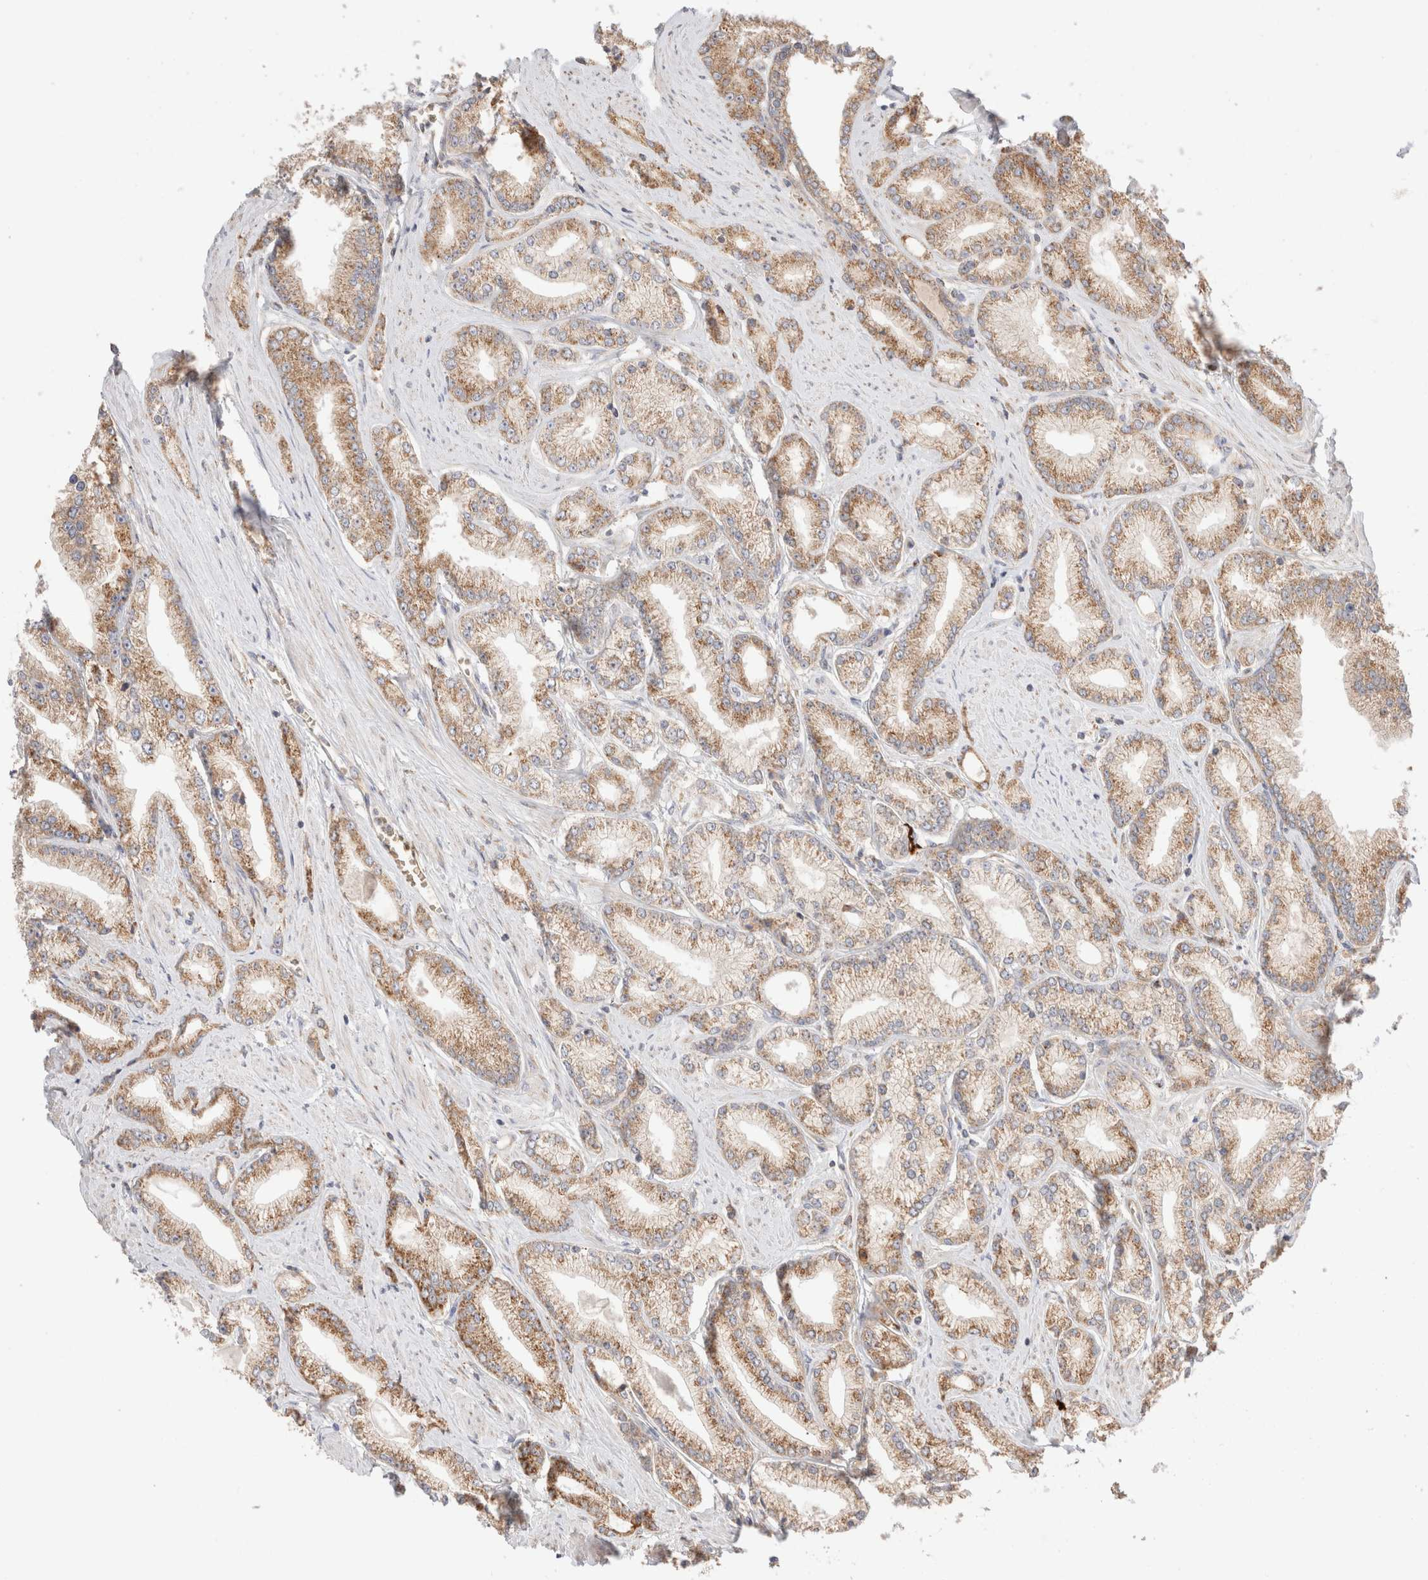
{"staining": {"intensity": "moderate", "quantity": ">75%", "location": "cytoplasmic/membranous"}, "tissue": "prostate cancer", "cell_type": "Tumor cells", "image_type": "cancer", "snomed": [{"axis": "morphology", "description": "Adenocarcinoma, Low grade"}, {"axis": "topography", "description": "Prostate"}], "caption": "A brown stain highlights moderate cytoplasmic/membranous staining of a protein in human prostate low-grade adenocarcinoma tumor cells.", "gene": "UTS2B", "patient": {"sex": "male", "age": 62}}